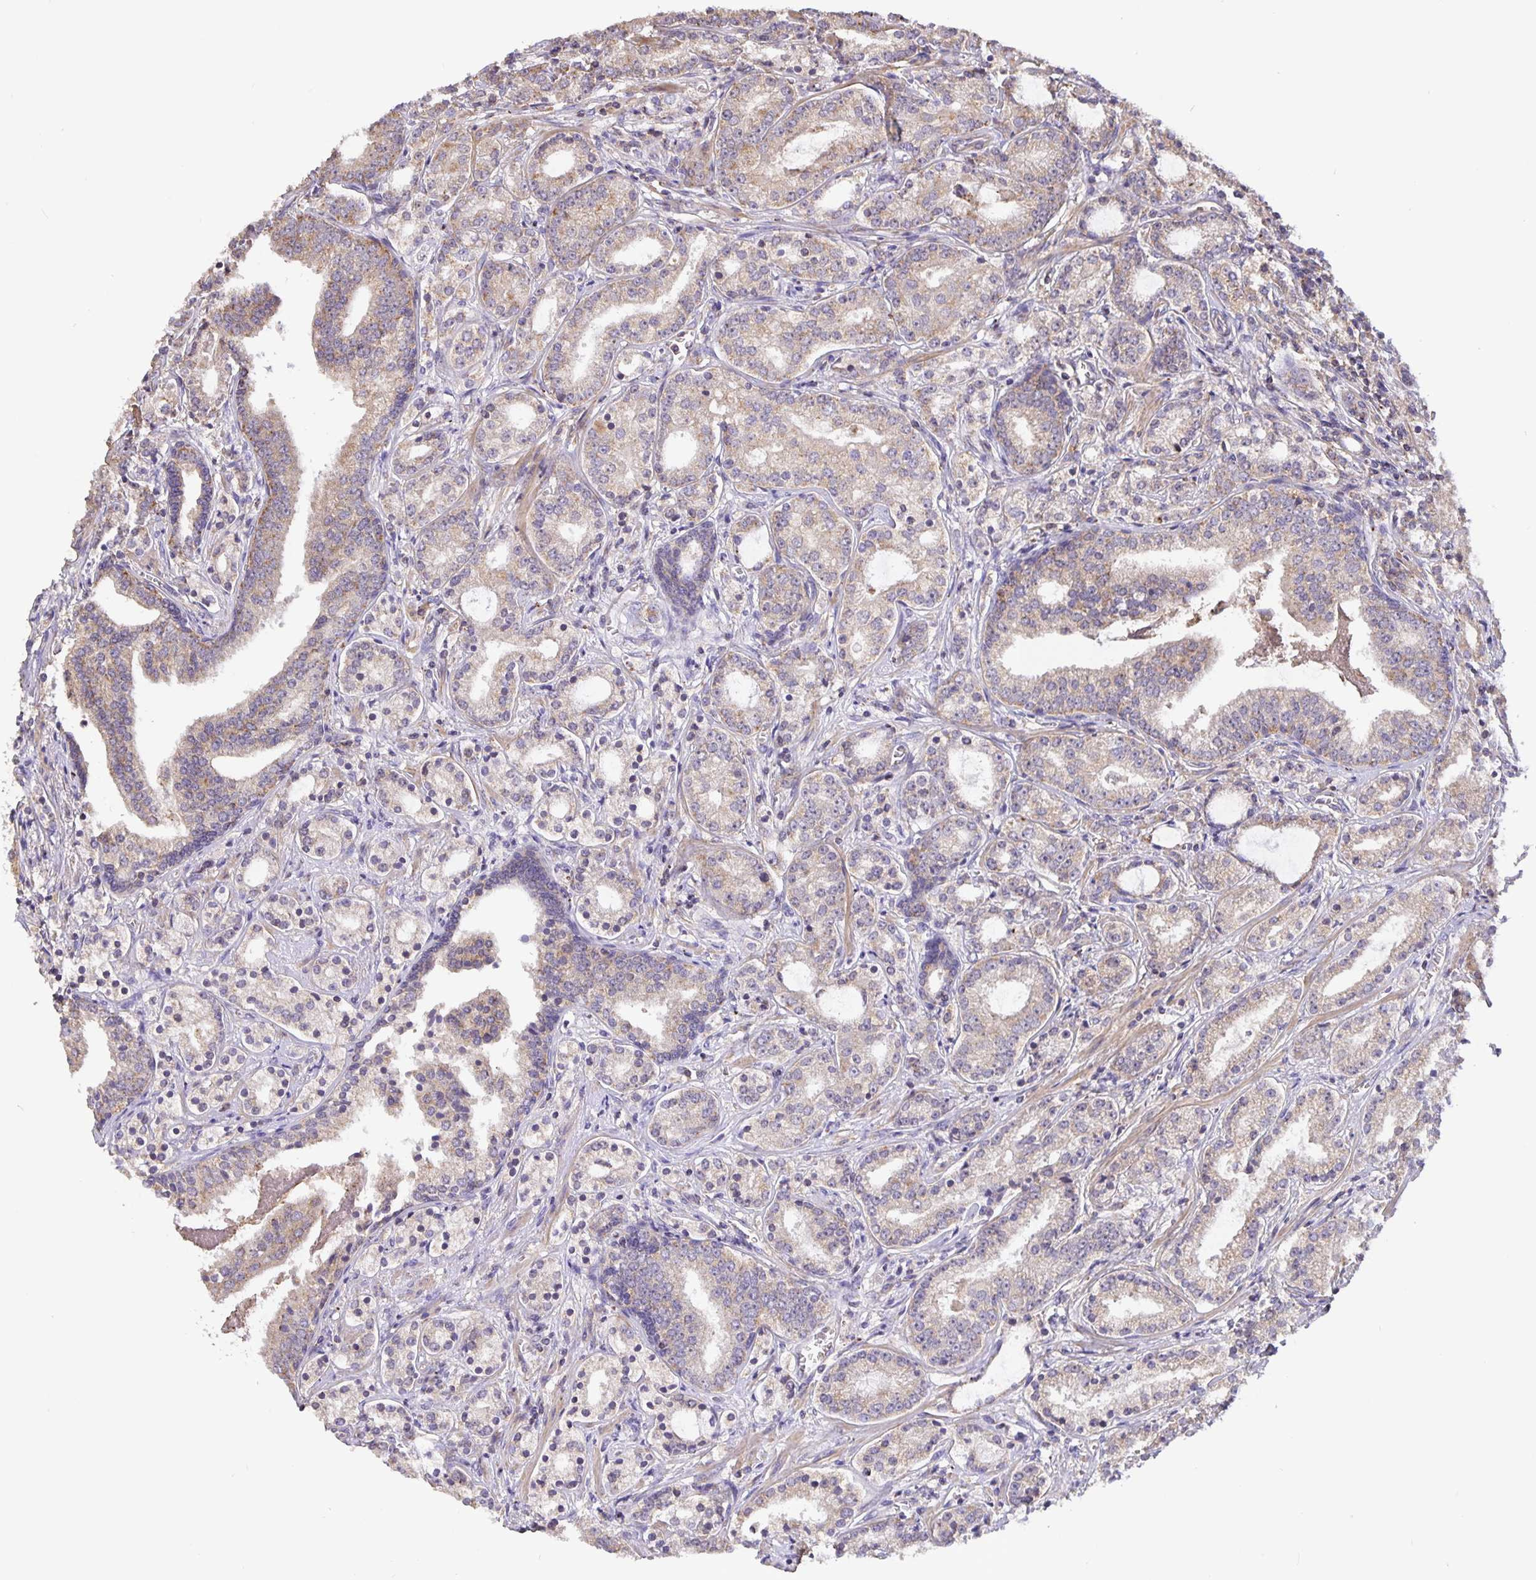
{"staining": {"intensity": "weak", "quantity": ">75%", "location": "cytoplasmic/membranous"}, "tissue": "prostate cancer", "cell_type": "Tumor cells", "image_type": "cancer", "snomed": [{"axis": "morphology", "description": "Adenocarcinoma, Medium grade"}, {"axis": "topography", "description": "Prostate"}], "caption": "This is a micrograph of IHC staining of prostate medium-grade adenocarcinoma, which shows weak positivity in the cytoplasmic/membranous of tumor cells.", "gene": "TMEM71", "patient": {"sex": "male", "age": 57}}